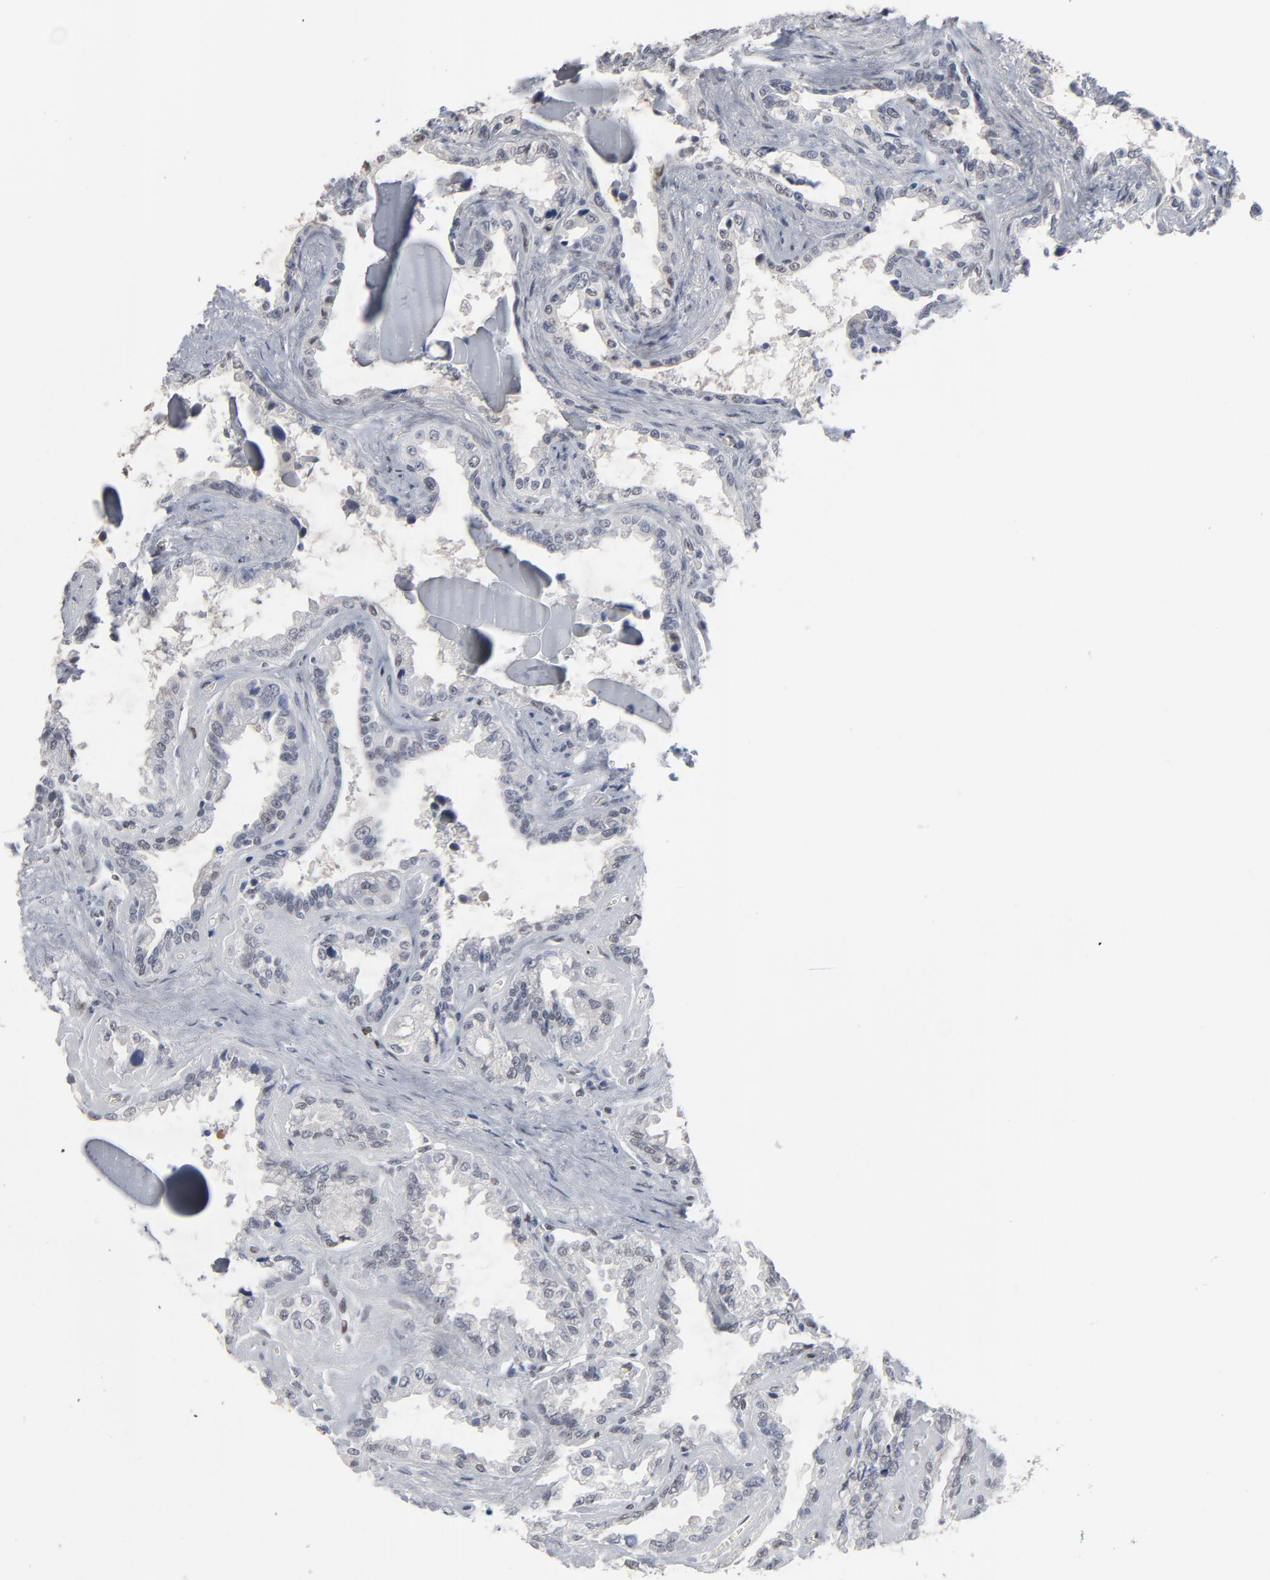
{"staining": {"intensity": "negative", "quantity": "none", "location": "none"}, "tissue": "seminal vesicle", "cell_type": "Glandular cells", "image_type": "normal", "snomed": [{"axis": "morphology", "description": "Normal tissue, NOS"}, {"axis": "morphology", "description": "Inflammation, NOS"}, {"axis": "topography", "description": "Urinary bladder"}, {"axis": "topography", "description": "Prostate"}, {"axis": "topography", "description": "Seminal veicle"}], "caption": "This is a histopathology image of IHC staining of unremarkable seminal vesicle, which shows no positivity in glandular cells.", "gene": "ATF7", "patient": {"sex": "male", "age": 82}}